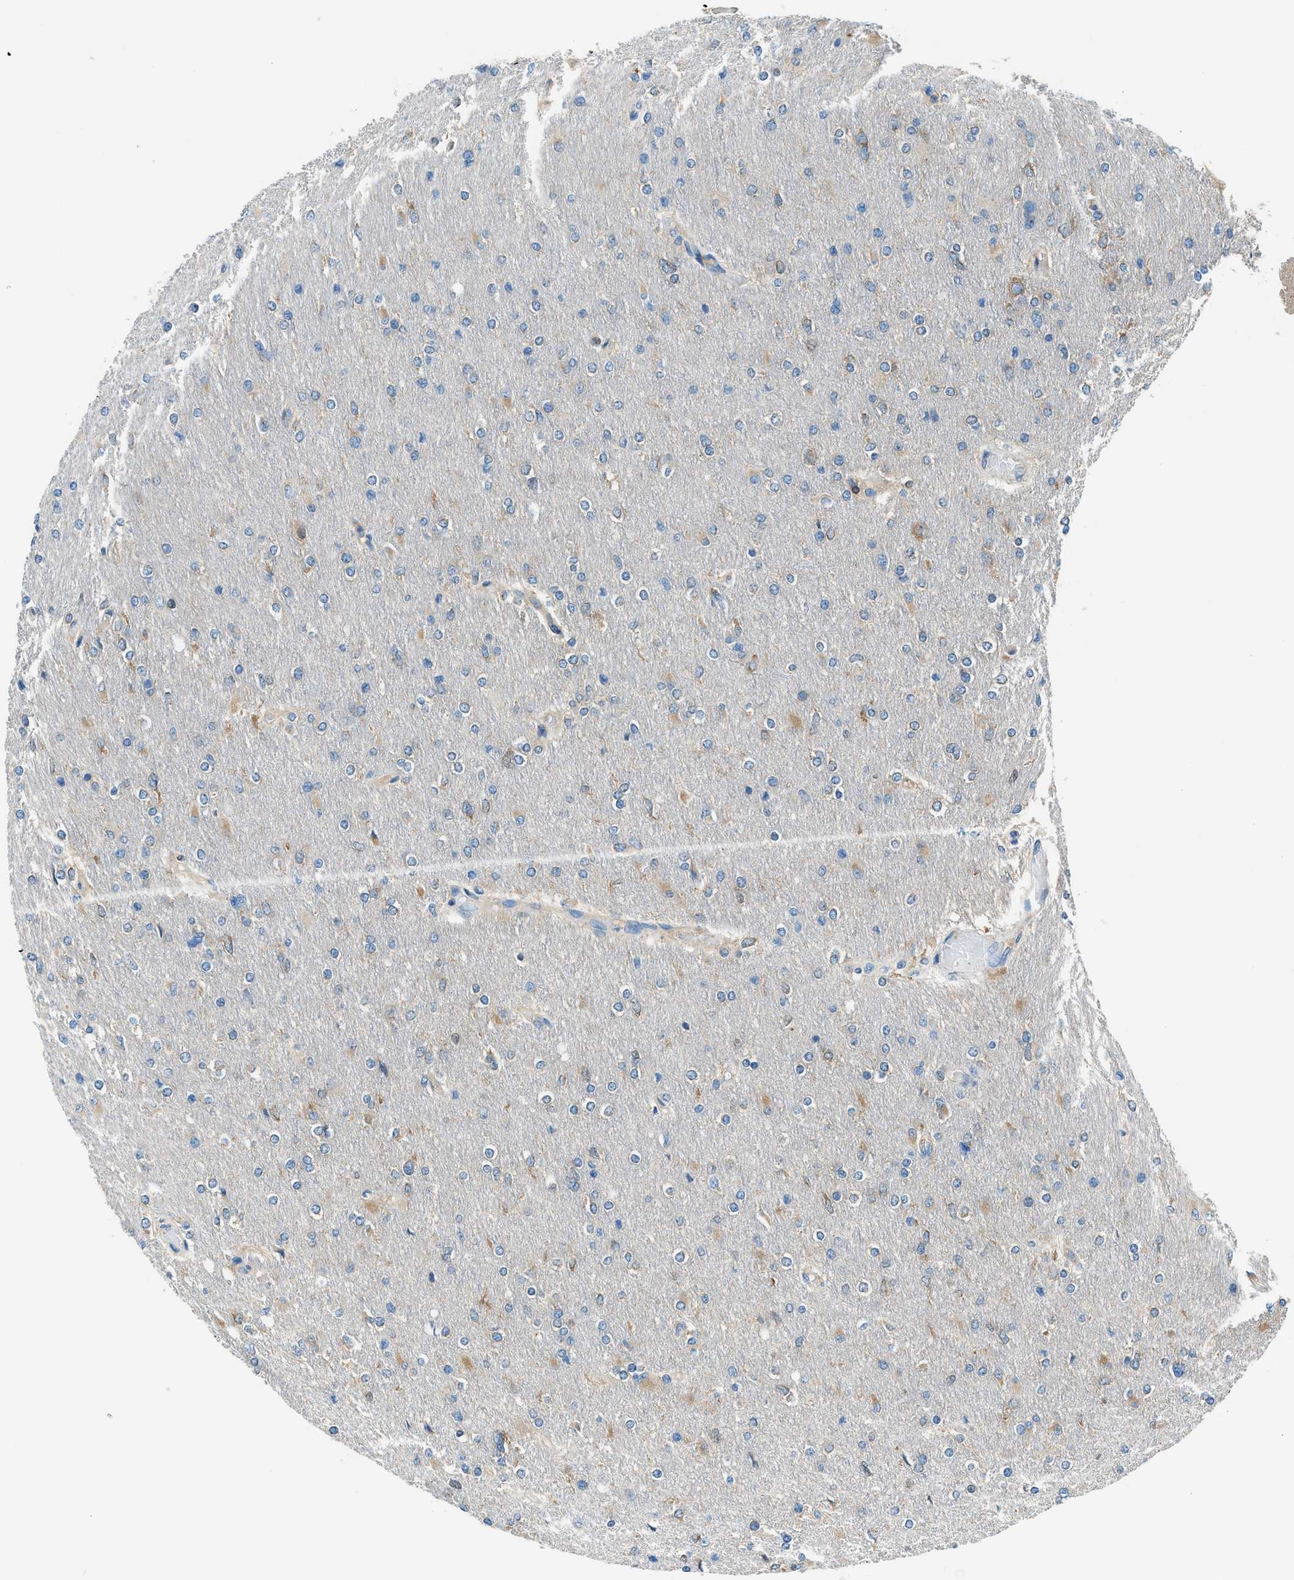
{"staining": {"intensity": "weak", "quantity": "<25%", "location": "cytoplasmic/membranous"}, "tissue": "glioma", "cell_type": "Tumor cells", "image_type": "cancer", "snomed": [{"axis": "morphology", "description": "Glioma, malignant, High grade"}, {"axis": "topography", "description": "Cerebral cortex"}], "caption": "Tumor cells are negative for brown protein staining in glioma.", "gene": "SARS1", "patient": {"sex": "female", "age": 36}}